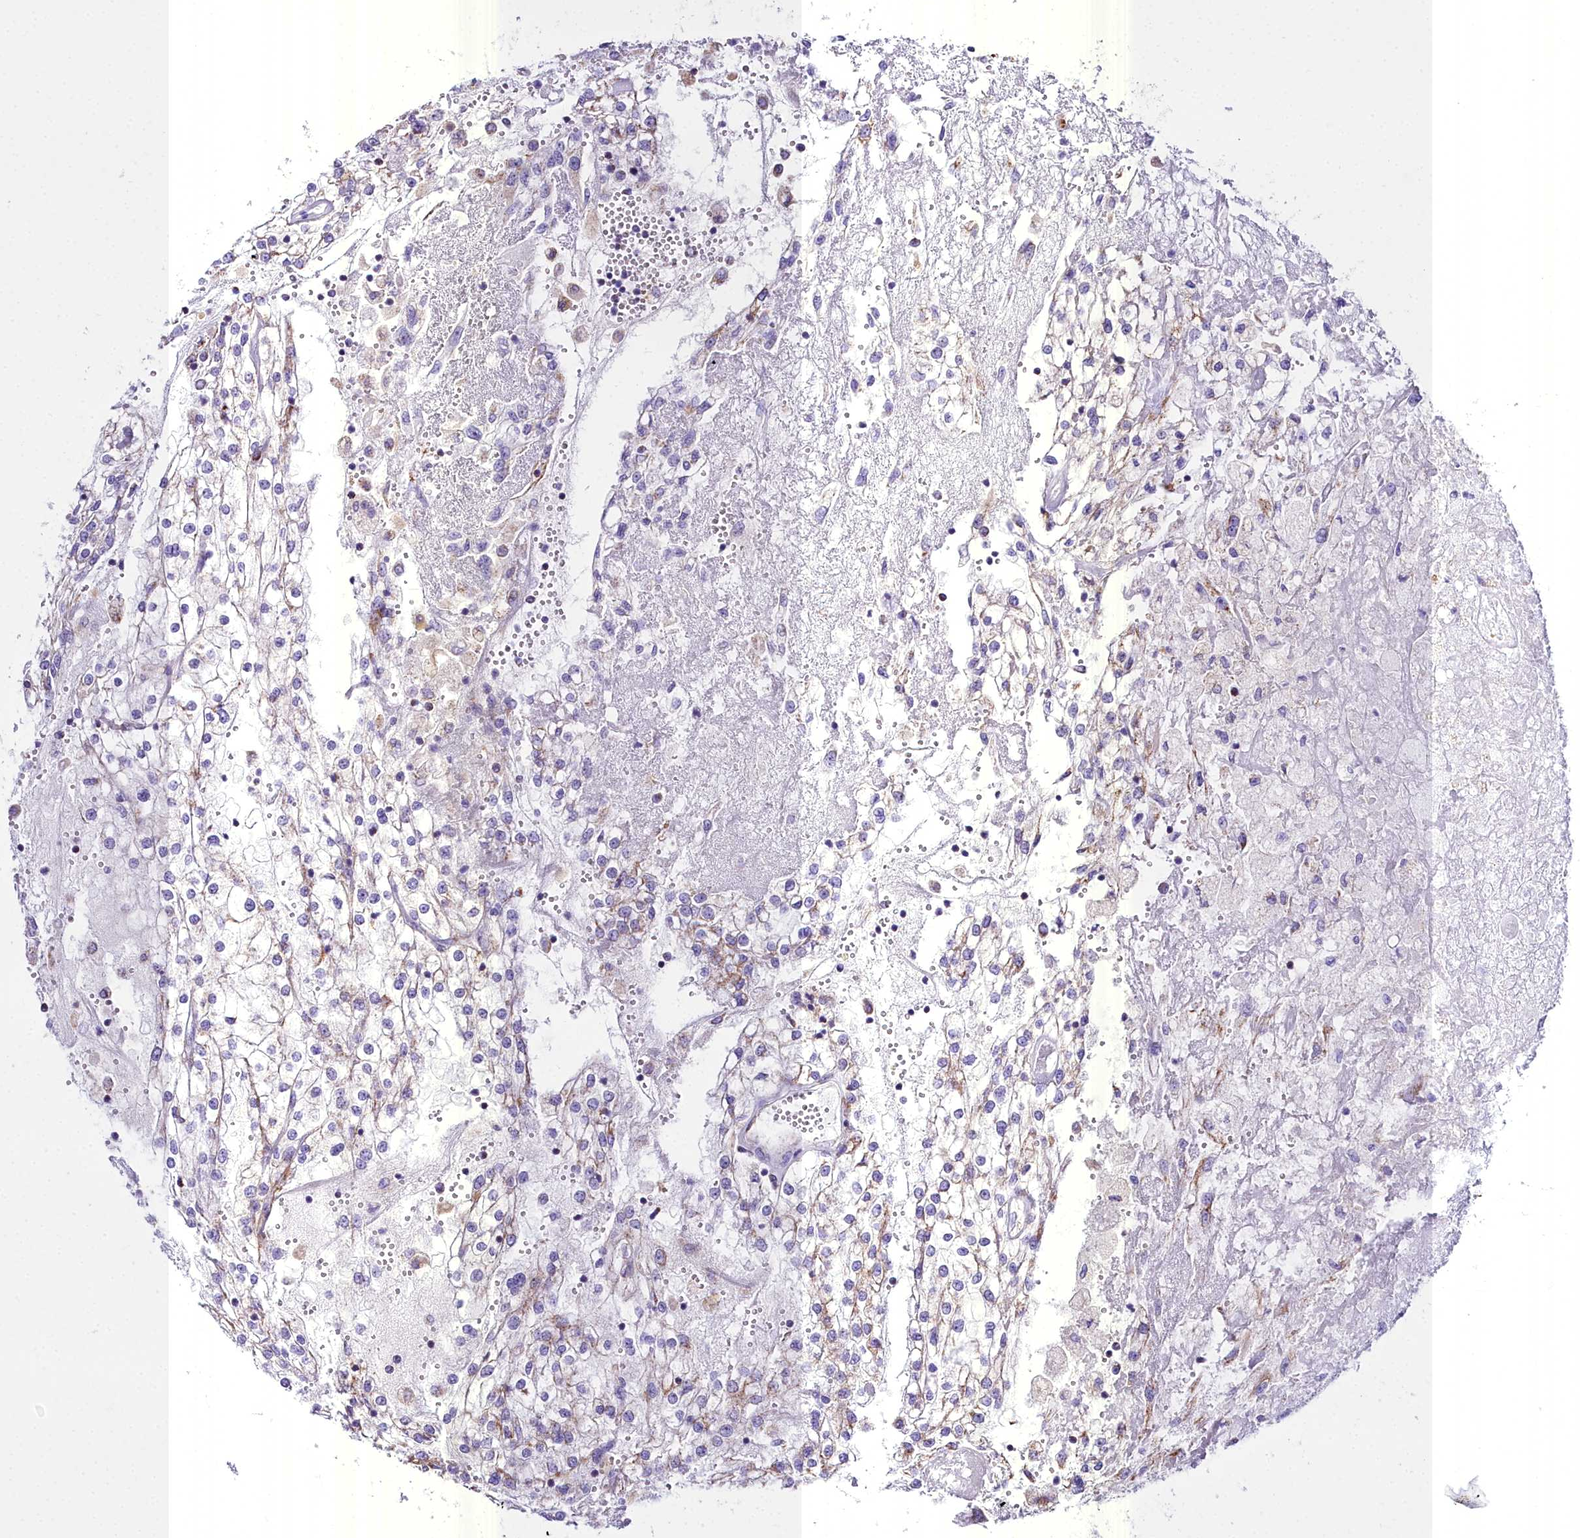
{"staining": {"intensity": "strong", "quantity": "<25%", "location": "cytoplasmic/membranous"}, "tissue": "renal cancer", "cell_type": "Tumor cells", "image_type": "cancer", "snomed": [{"axis": "morphology", "description": "Adenocarcinoma, NOS"}, {"axis": "topography", "description": "Kidney"}], "caption": "A high-resolution image shows immunohistochemistry staining of renal cancer, which reveals strong cytoplasmic/membranous staining in about <25% of tumor cells.", "gene": "WDFY3", "patient": {"sex": "female", "age": 52}}